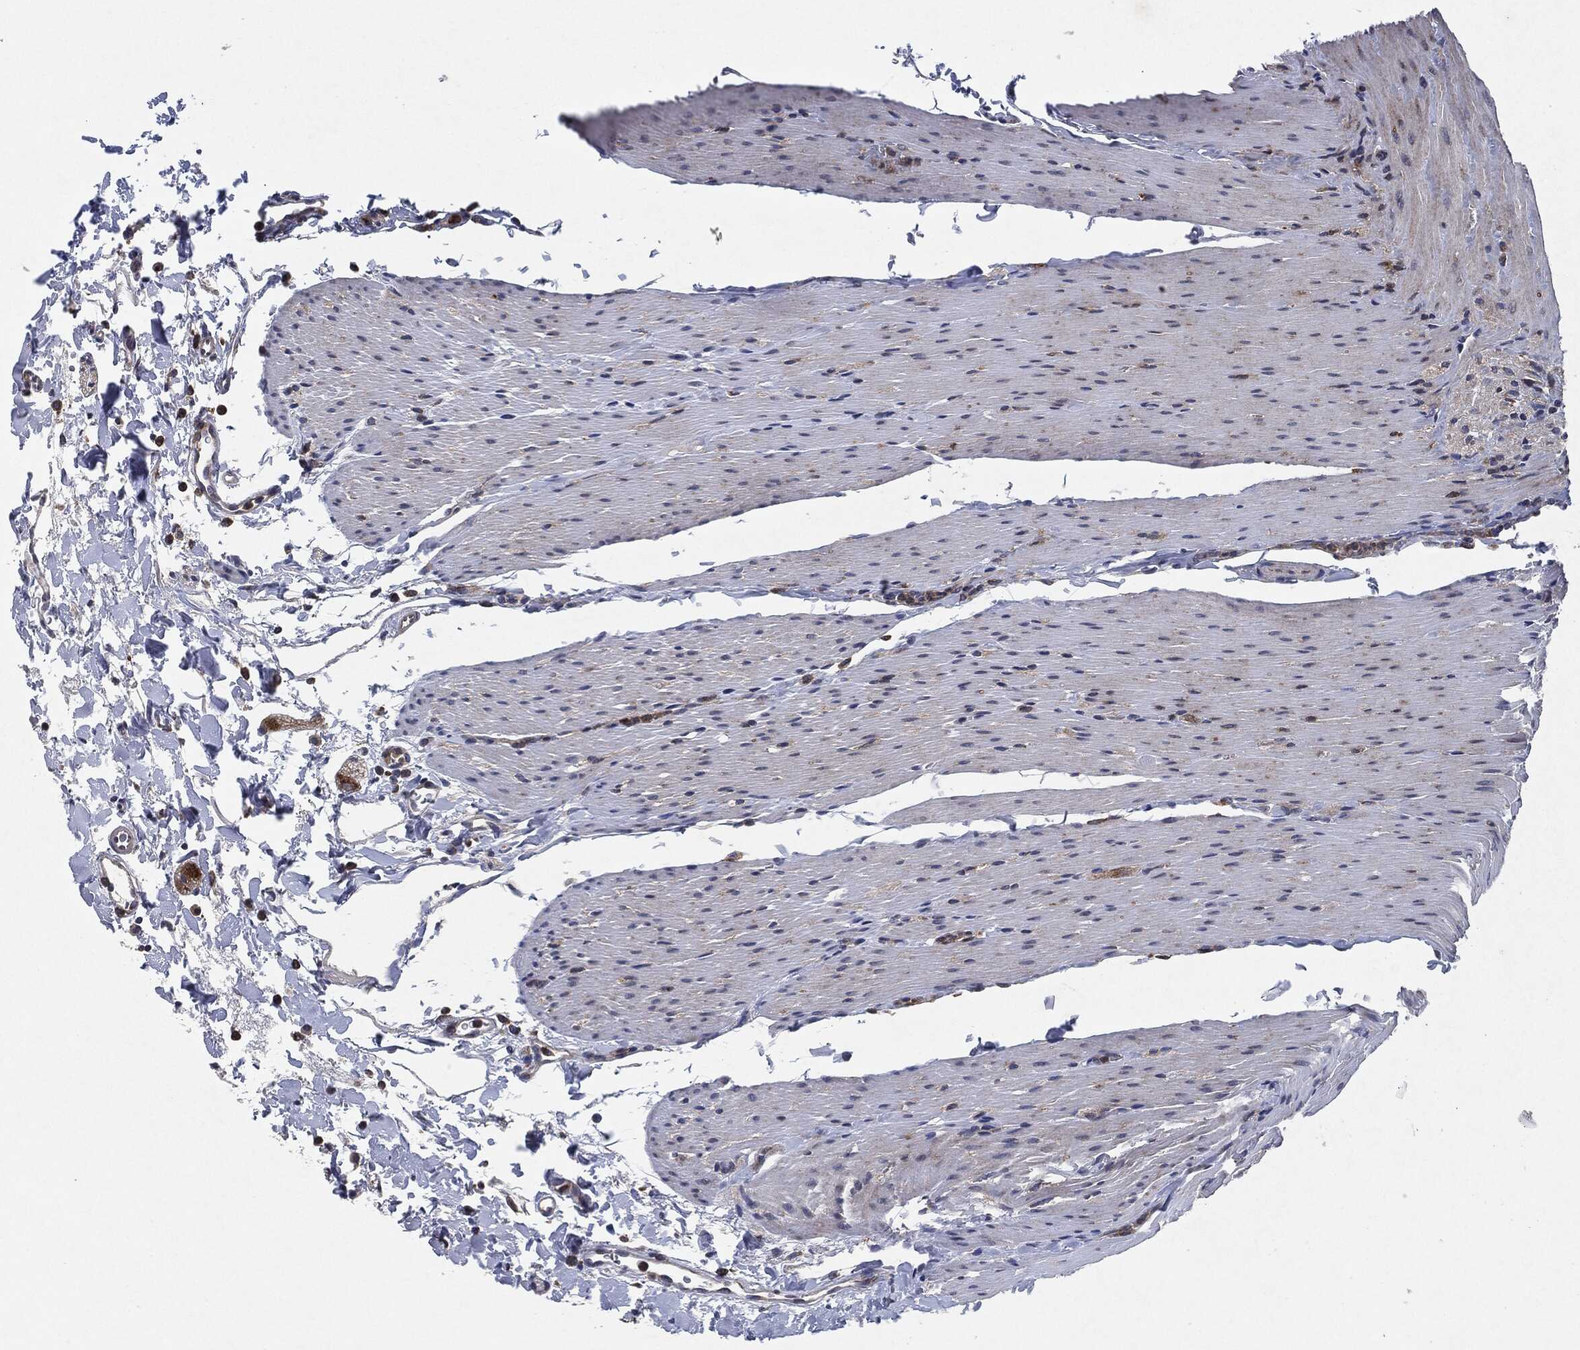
{"staining": {"intensity": "strong", "quantity": "<25%", "location": "cytoplasmic/membranous"}, "tissue": "small intestine", "cell_type": "Glandular cells", "image_type": "normal", "snomed": [{"axis": "morphology", "description": "Normal tissue, NOS"}, {"axis": "topography", "description": "Small intestine"}], "caption": "Immunohistochemical staining of unremarkable human small intestine displays medium levels of strong cytoplasmic/membranous positivity in about <25% of glandular cells. (DAB IHC, brown staining for protein, blue staining for nuclei).", "gene": "SLC31A2", "patient": {"sex": "female", "age": 44}}